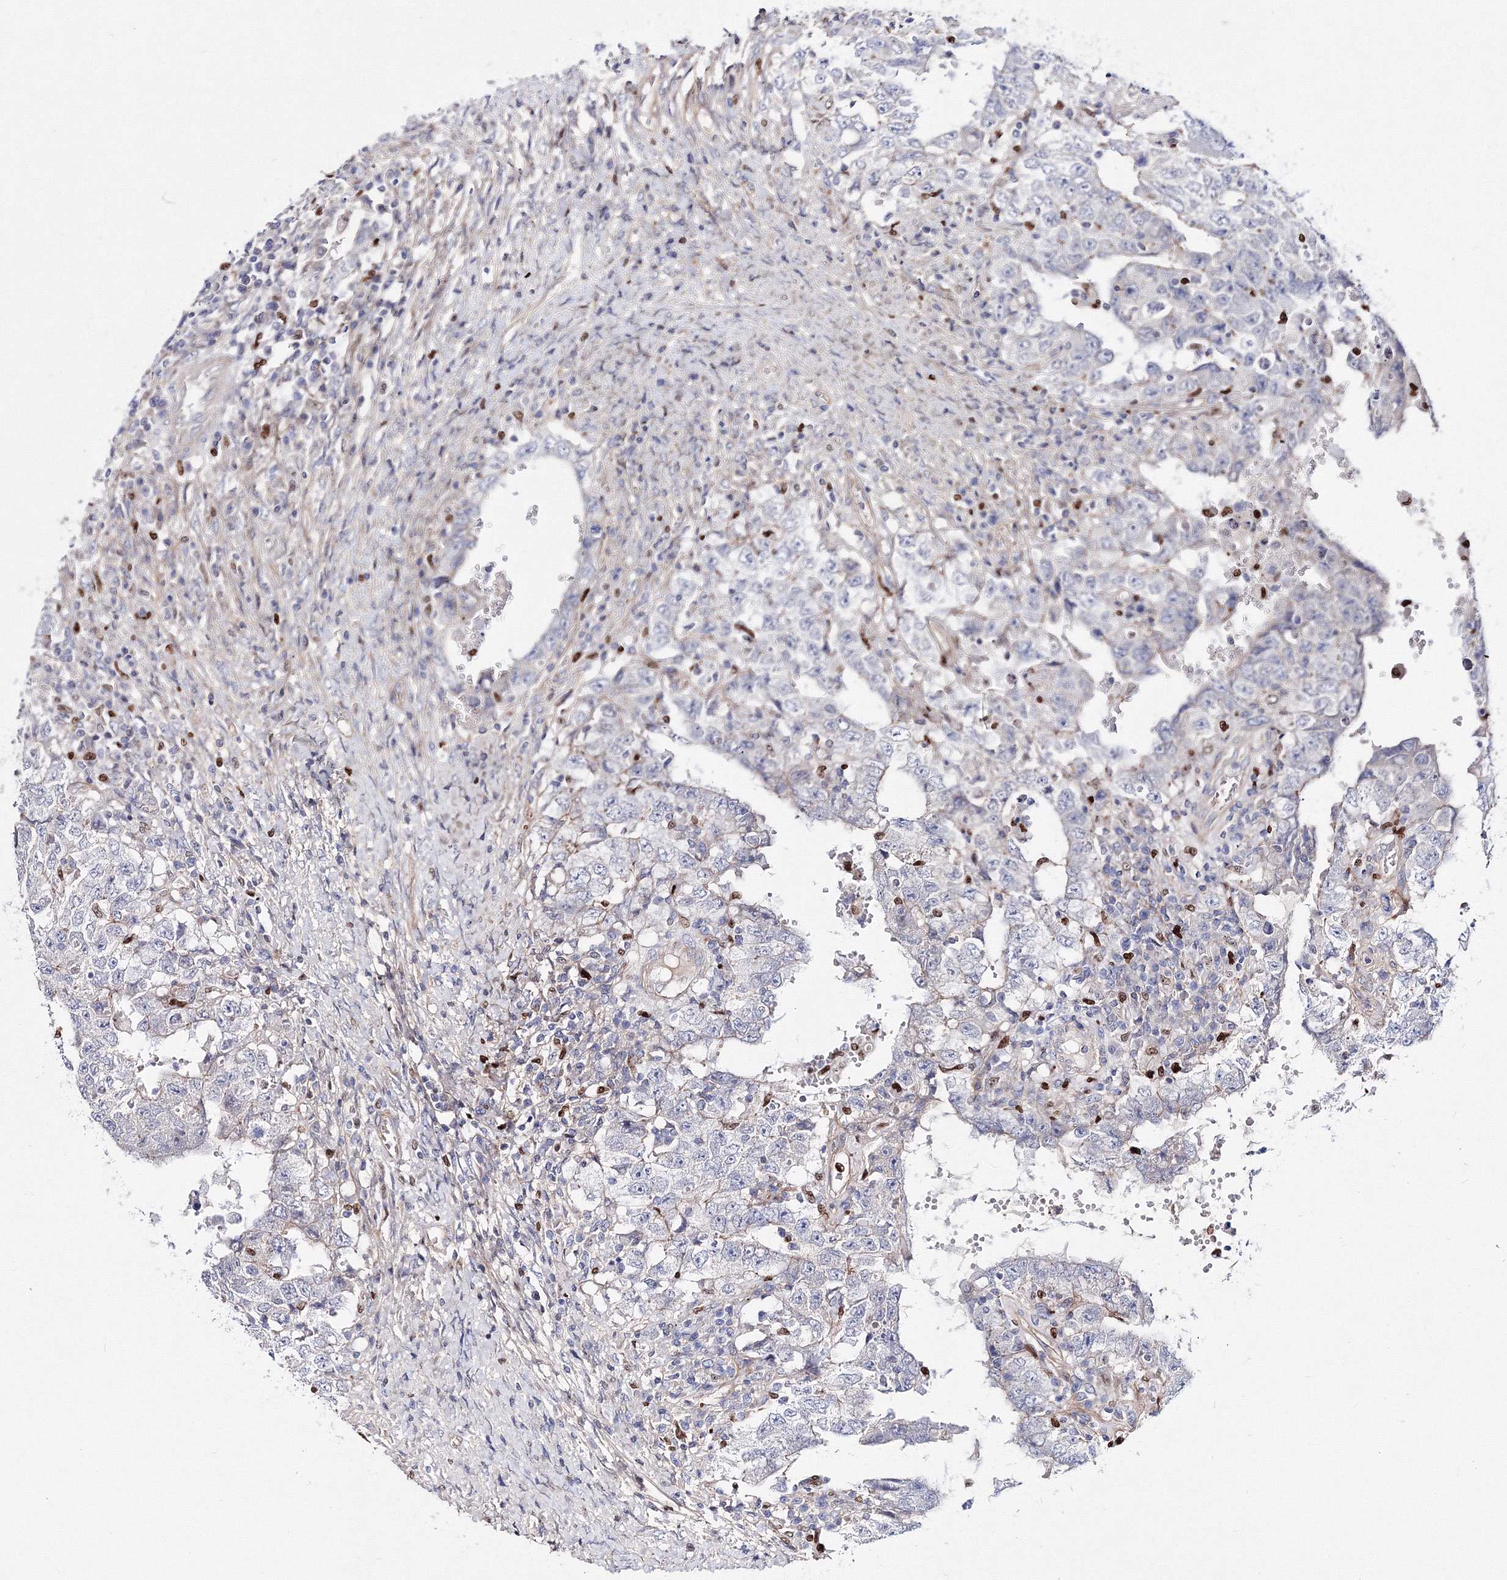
{"staining": {"intensity": "negative", "quantity": "none", "location": "none"}, "tissue": "testis cancer", "cell_type": "Tumor cells", "image_type": "cancer", "snomed": [{"axis": "morphology", "description": "Carcinoma, Embryonal, NOS"}, {"axis": "topography", "description": "Testis"}], "caption": "Embryonal carcinoma (testis) stained for a protein using IHC exhibits no staining tumor cells.", "gene": "C11orf52", "patient": {"sex": "male", "age": 26}}